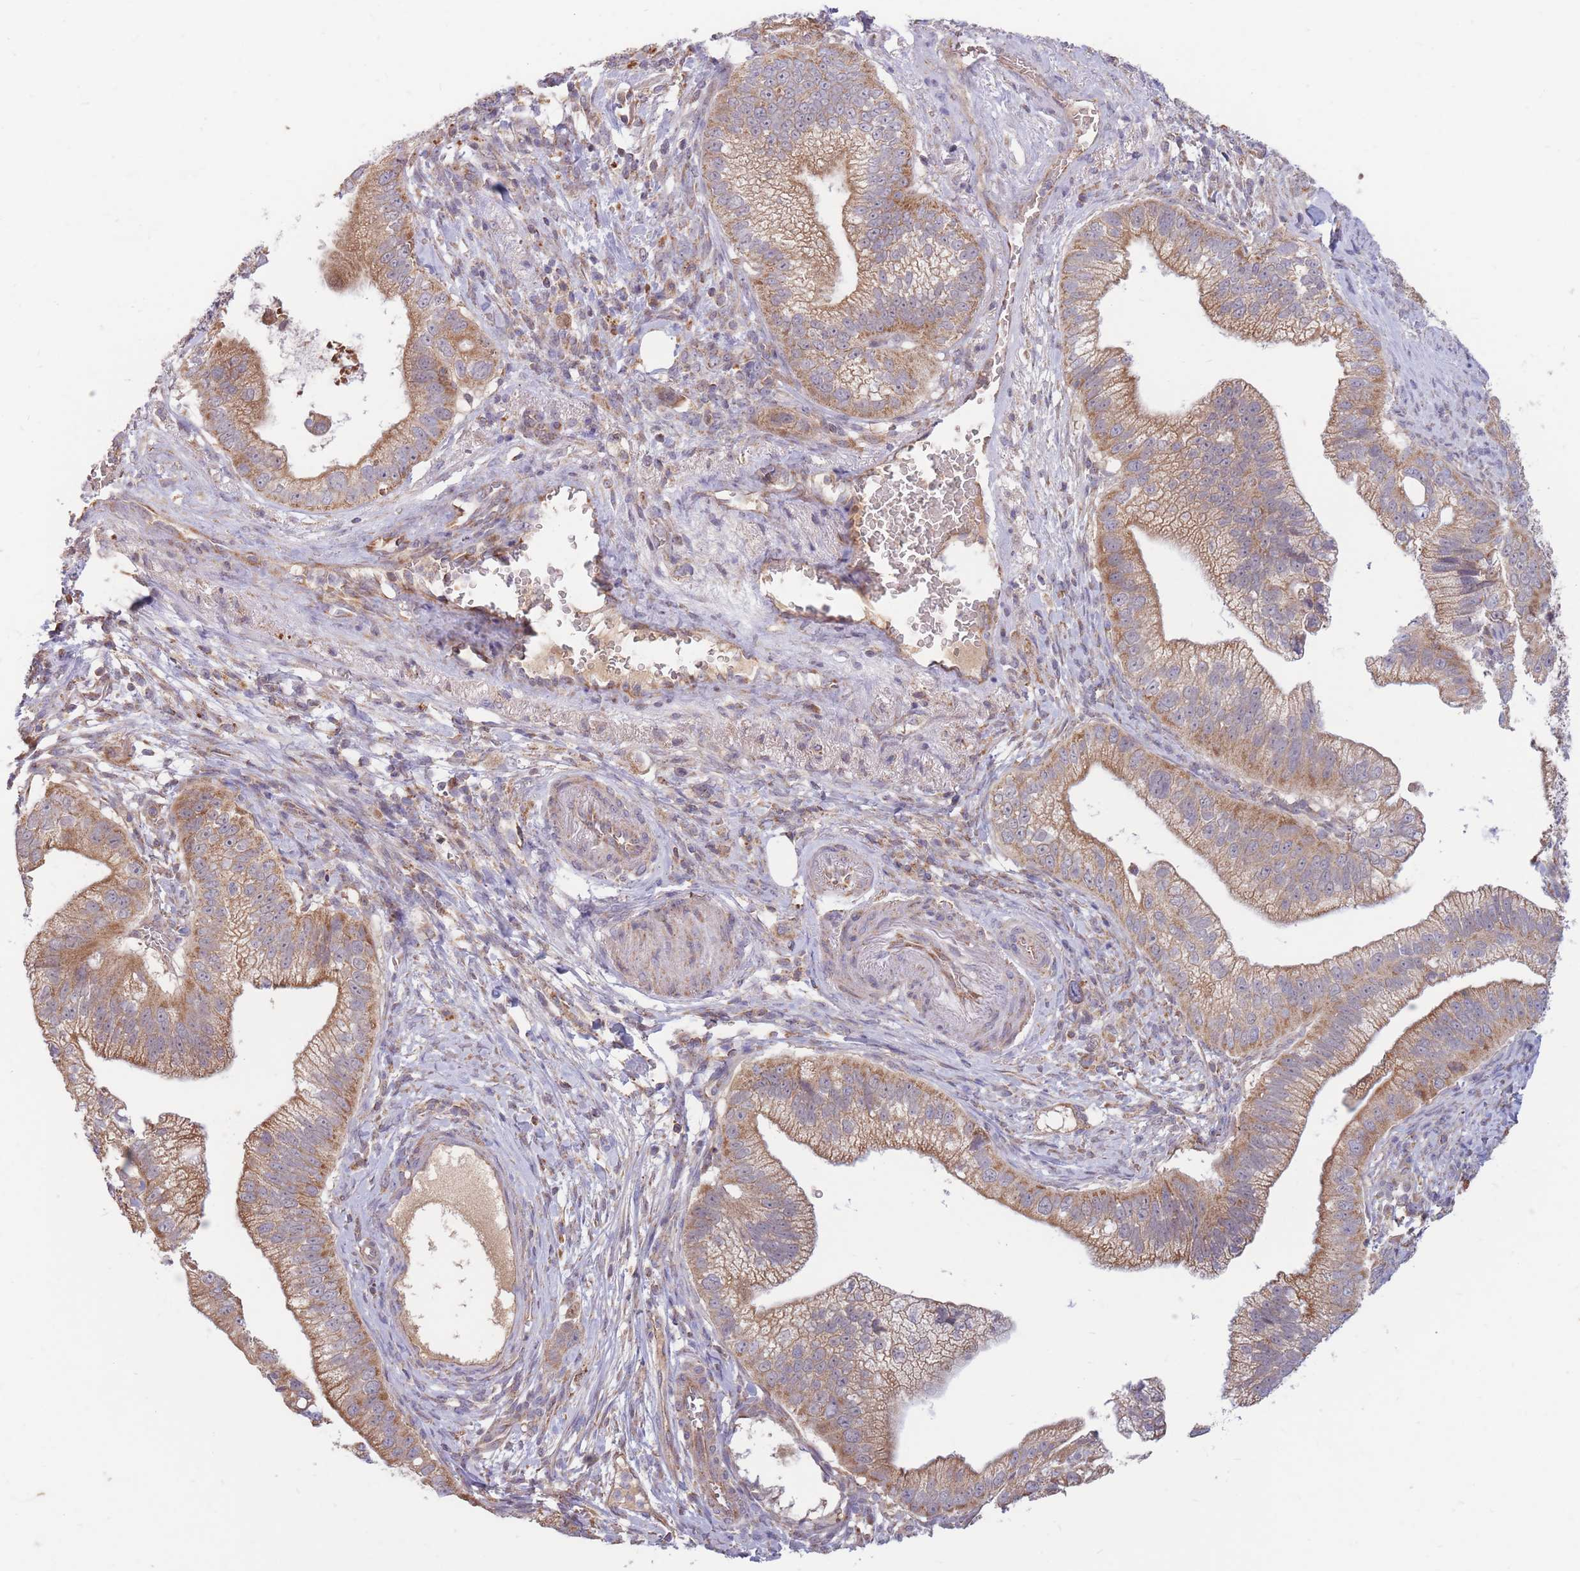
{"staining": {"intensity": "moderate", "quantity": ">75%", "location": "cytoplasmic/membranous"}, "tissue": "pancreatic cancer", "cell_type": "Tumor cells", "image_type": "cancer", "snomed": [{"axis": "morphology", "description": "Adenocarcinoma, NOS"}, {"axis": "topography", "description": "Pancreas"}], "caption": "Immunohistochemistry (IHC) staining of pancreatic adenocarcinoma, which reveals medium levels of moderate cytoplasmic/membranous expression in approximately >75% of tumor cells indicating moderate cytoplasmic/membranous protein staining. The staining was performed using DAB (brown) for protein detection and nuclei were counterstained in hematoxylin (blue).", "gene": "PTPMT1", "patient": {"sex": "male", "age": 70}}